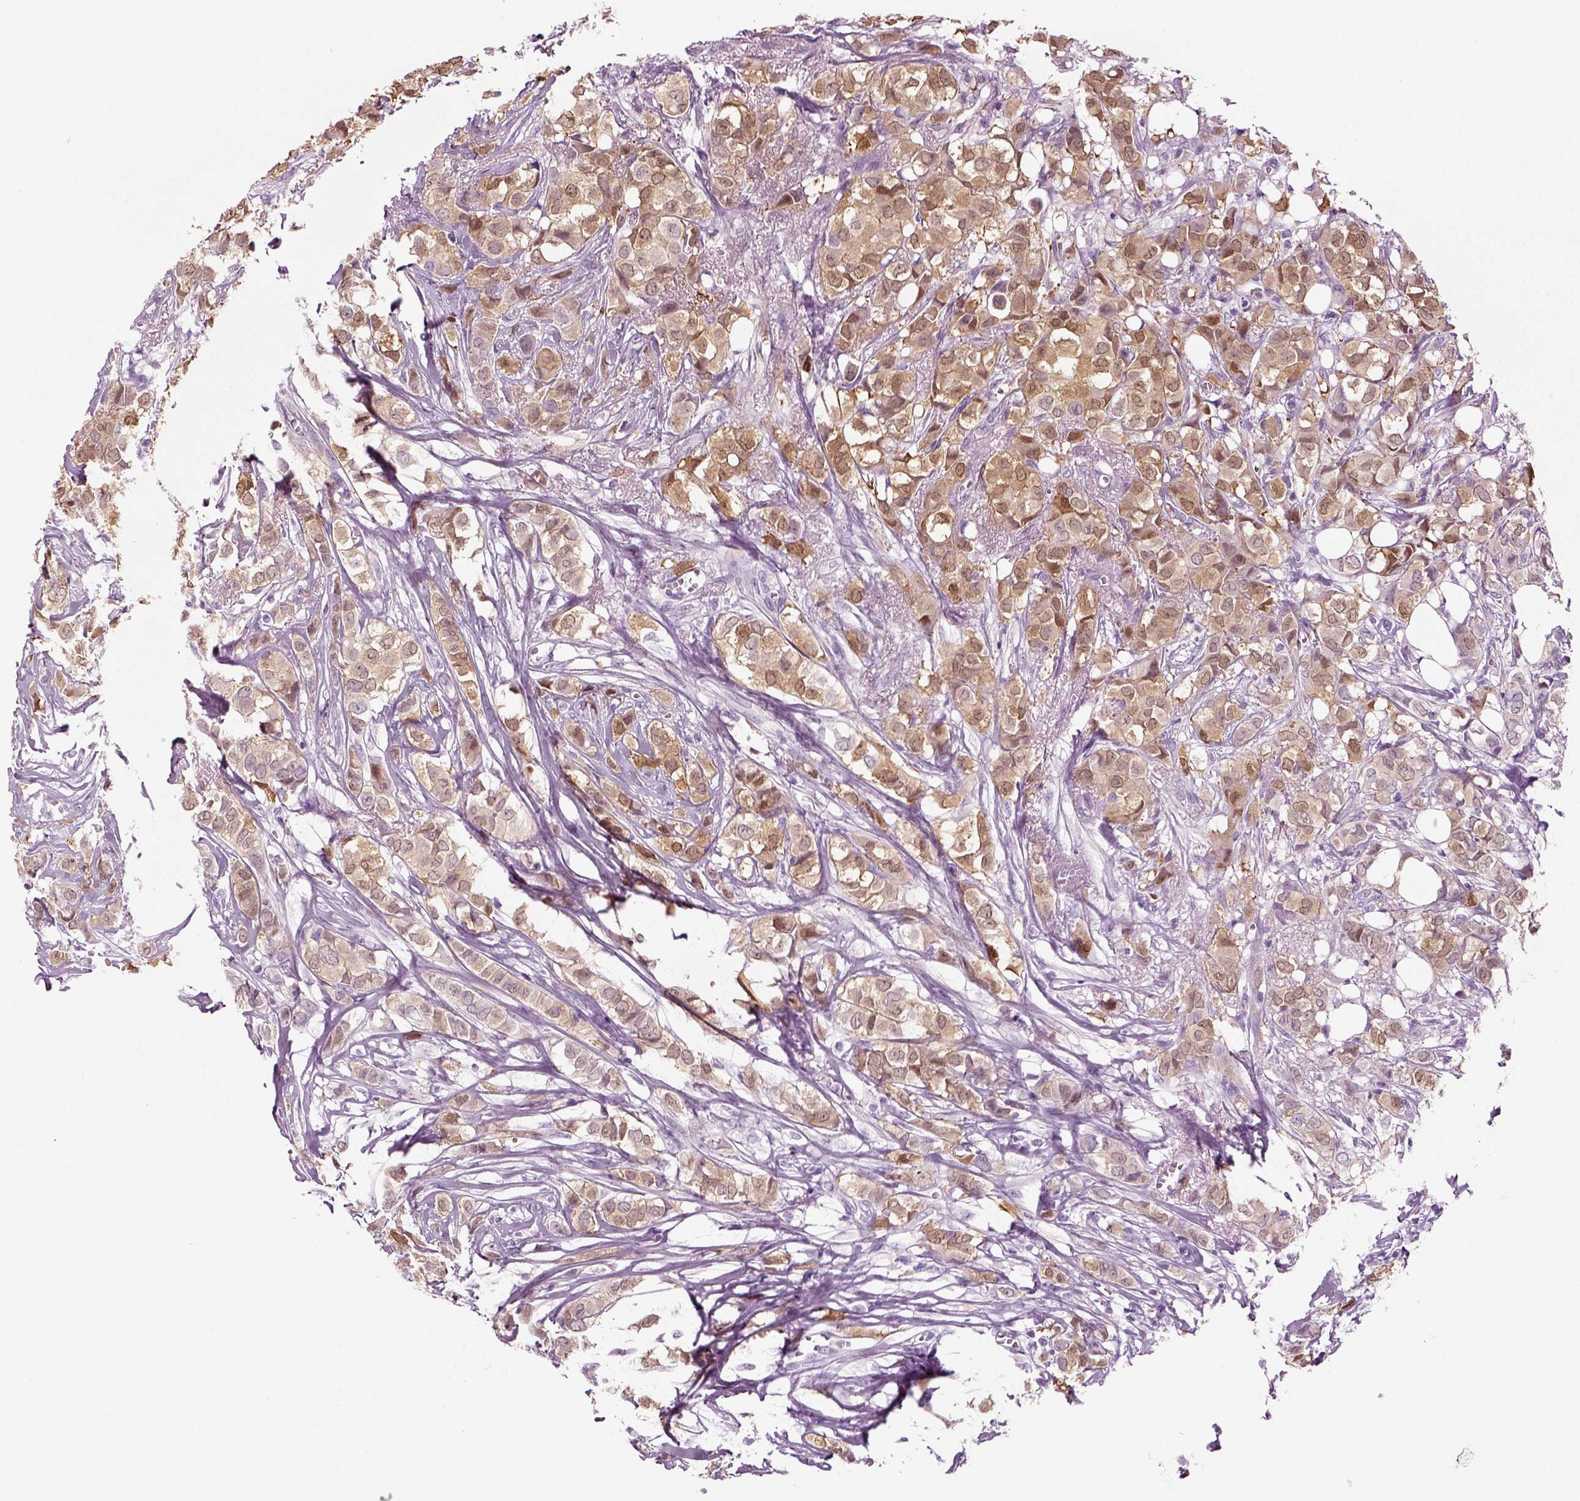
{"staining": {"intensity": "weak", "quantity": ">75%", "location": "cytoplasmic/membranous"}, "tissue": "breast cancer", "cell_type": "Tumor cells", "image_type": "cancer", "snomed": [{"axis": "morphology", "description": "Duct carcinoma"}, {"axis": "topography", "description": "Breast"}], "caption": "Protein positivity by immunohistochemistry reveals weak cytoplasmic/membranous positivity in about >75% of tumor cells in breast invasive ductal carcinoma.", "gene": "CRABP1", "patient": {"sex": "female", "age": 85}}